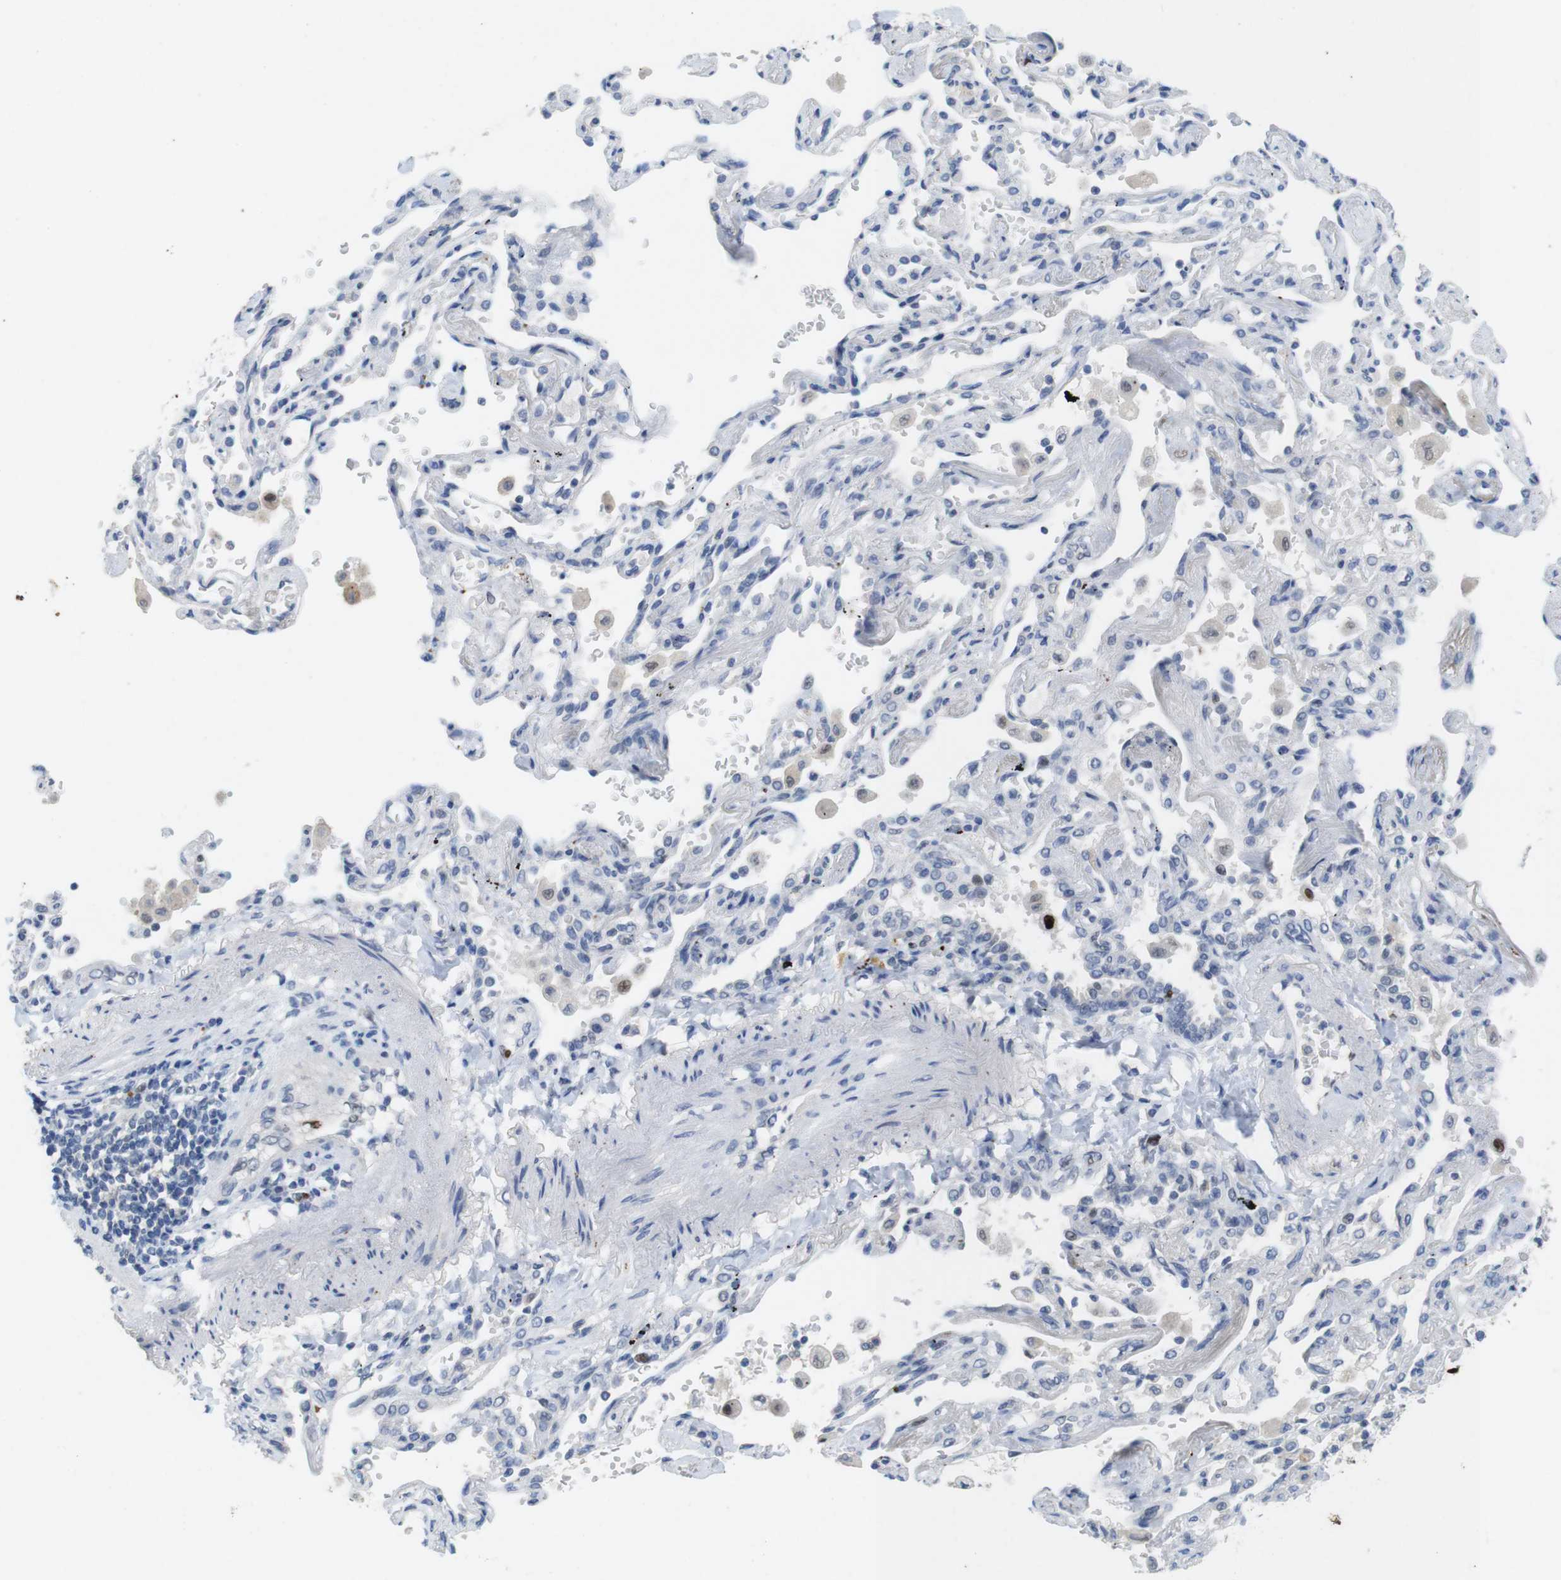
{"staining": {"intensity": "strong", "quantity": "<25%", "location": "nuclear"}, "tissue": "lung cancer", "cell_type": "Tumor cells", "image_type": "cancer", "snomed": [{"axis": "morphology", "description": "Adenocarcinoma, NOS"}, {"axis": "topography", "description": "Lung"}], "caption": "The micrograph shows staining of lung adenocarcinoma, revealing strong nuclear protein staining (brown color) within tumor cells. (DAB IHC, brown staining for protein, blue staining for nuclei).", "gene": "KPNA2", "patient": {"sex": "female", "age": 65}}